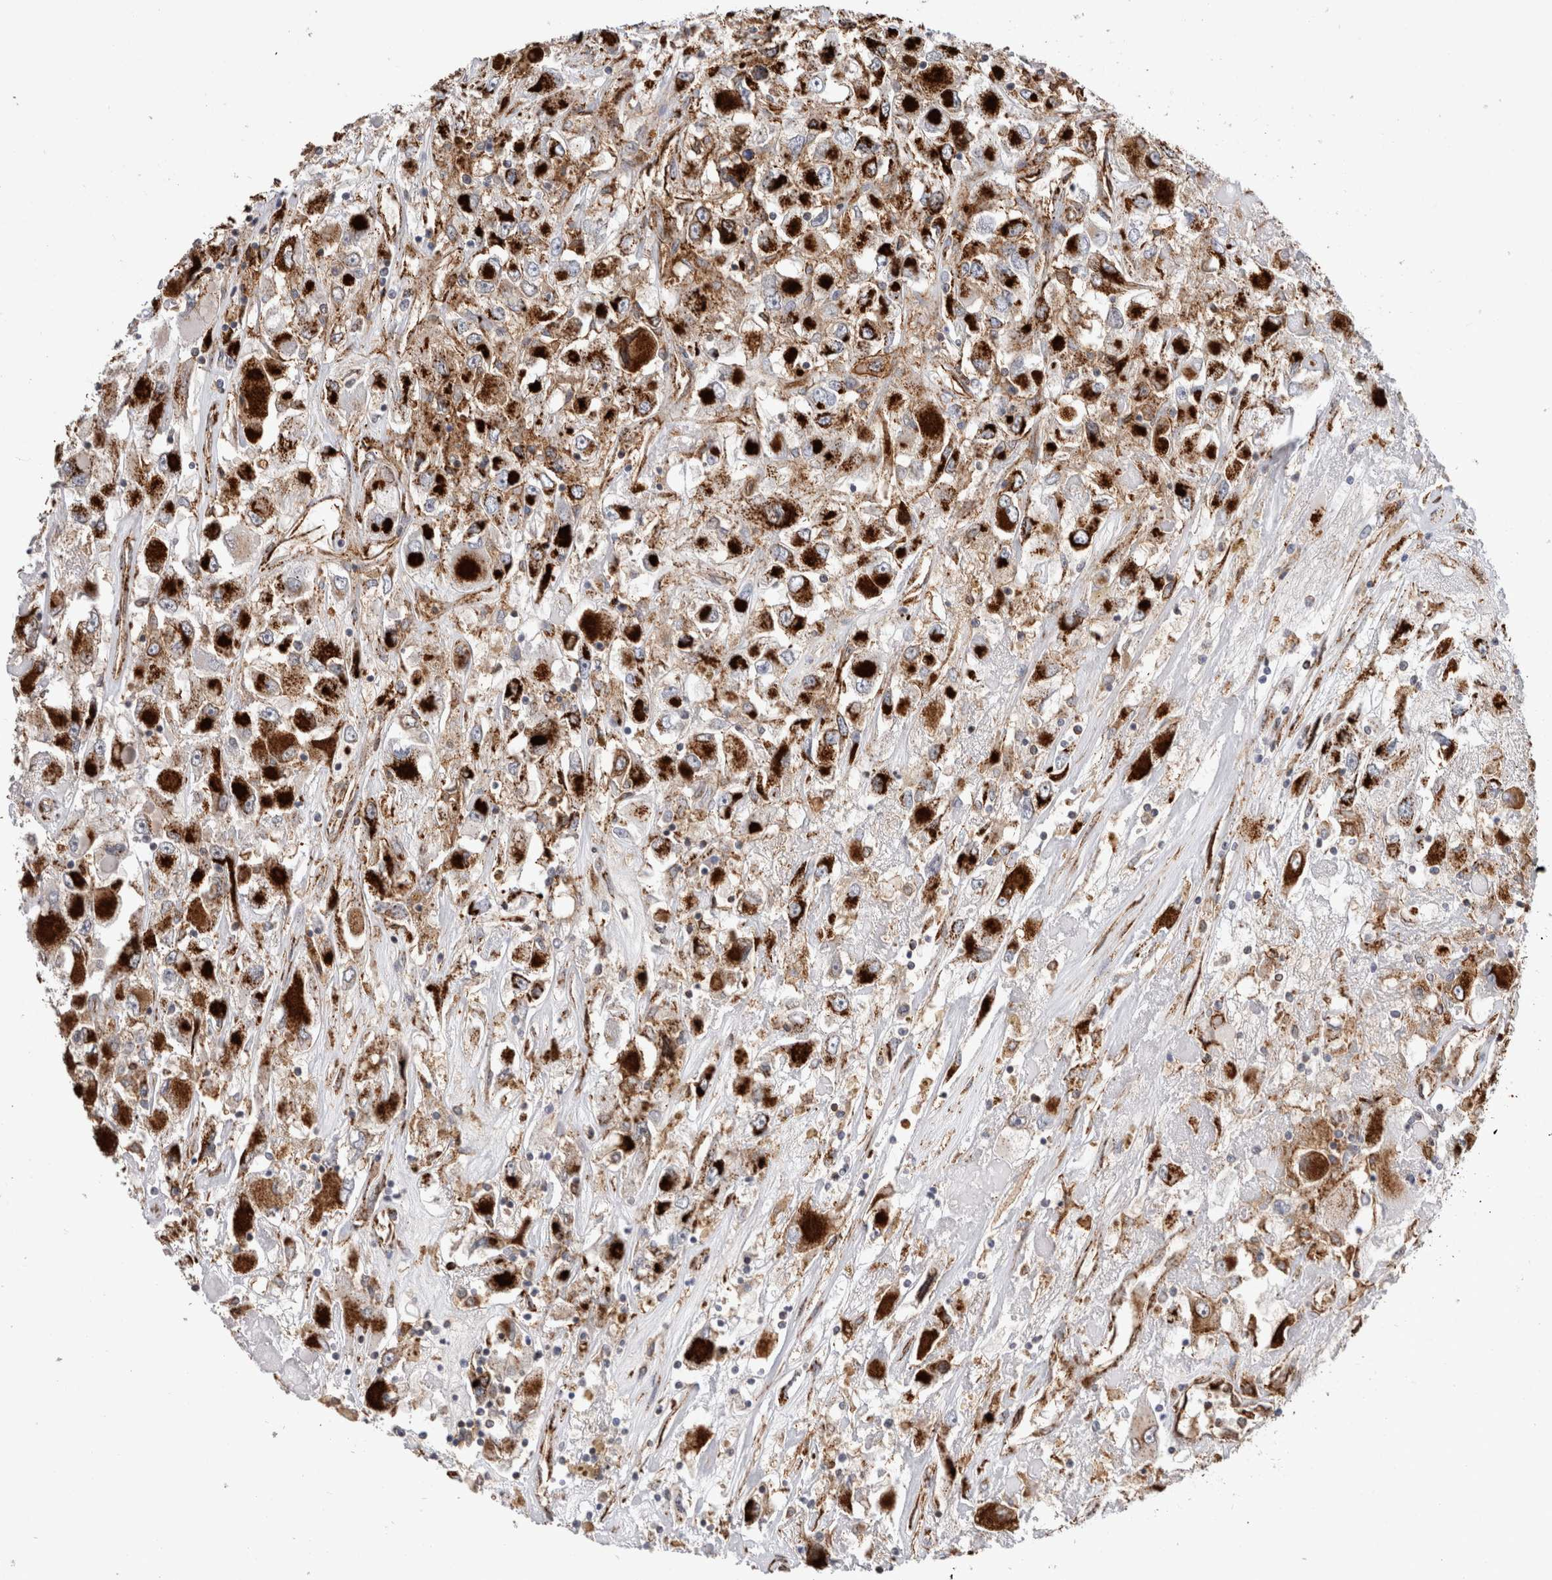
{"staining": {"intensity": "strong", "quantity": ">75%", "location": "cytoplasmic/membranous"}, "tissue": "renal cancer", "cell_type": "Tumor cells", "image_type": "cancer", "snomed": [{"axis": "morphology", "description": "Adenocarcinoma, NOS"}, {"axis": "topography", "description": "Kidney"}], "caption": "IHC of renal cancer demonstrates high levels of strong cytoplasmic/membranous positivity in approximately >75% of tumor cells.", "gene": "CCDC88B", "patient": {"sex": "female", "age": 52}}